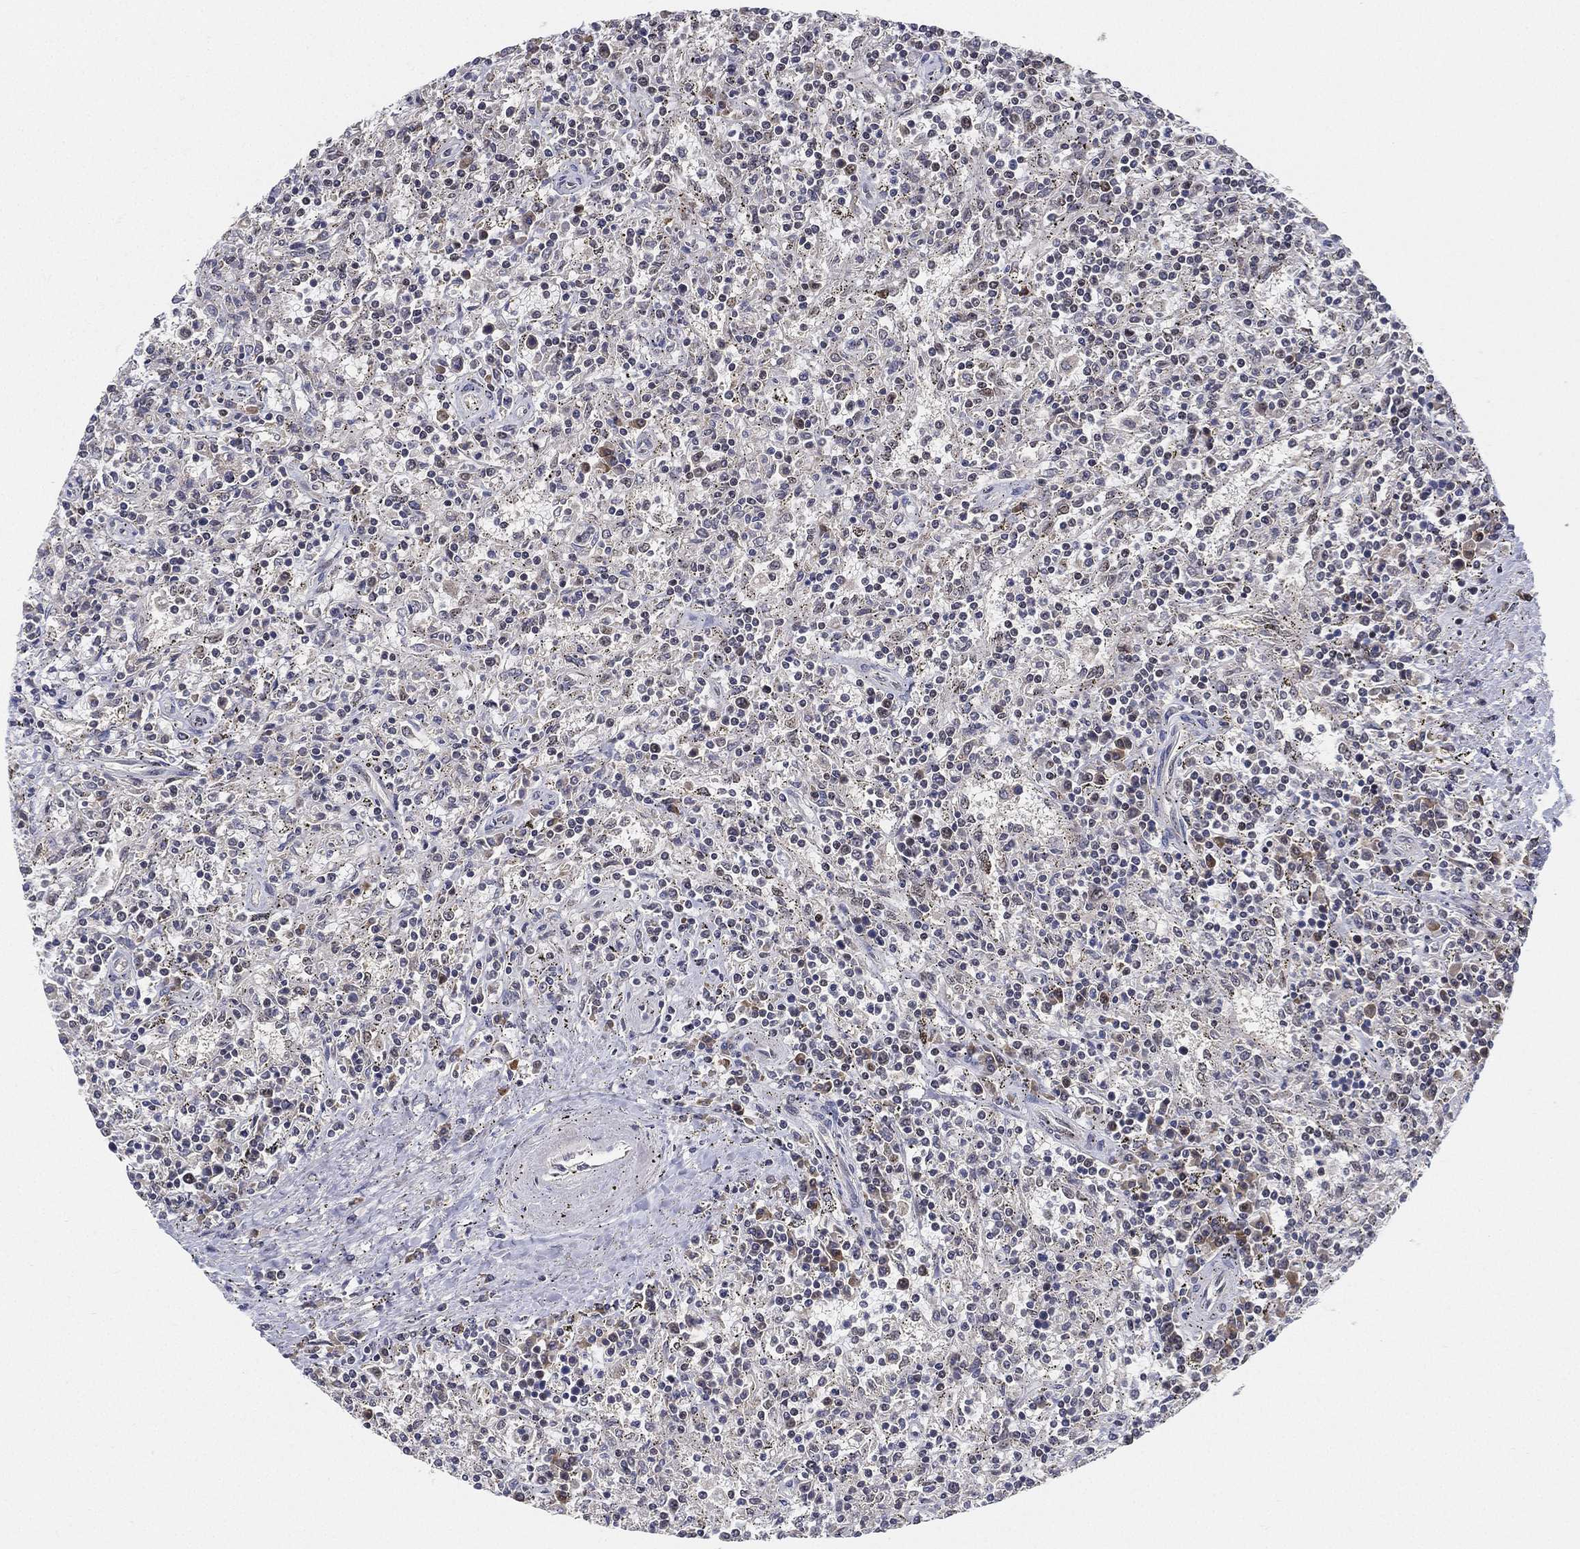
{"staining": {"intensity": "weak", "quantity": "<25%", "location": "nuclear"}, "tissue": "lymphoma", "cell_type": "Tumor cells", "image_type": "cancer", "snomed": [{"axis": "morphology", "description": "Malignant lymphoma, non-Hodgkin's type, Low grade"}, {"axis": "topography", "description": "Spleen"}], "caption": "The histopathology image demonstrates no significant expression in tumor cells of lymphoma.", "gene": "PPP1R16B", "patient": {"sex": "male", "age": 62}}